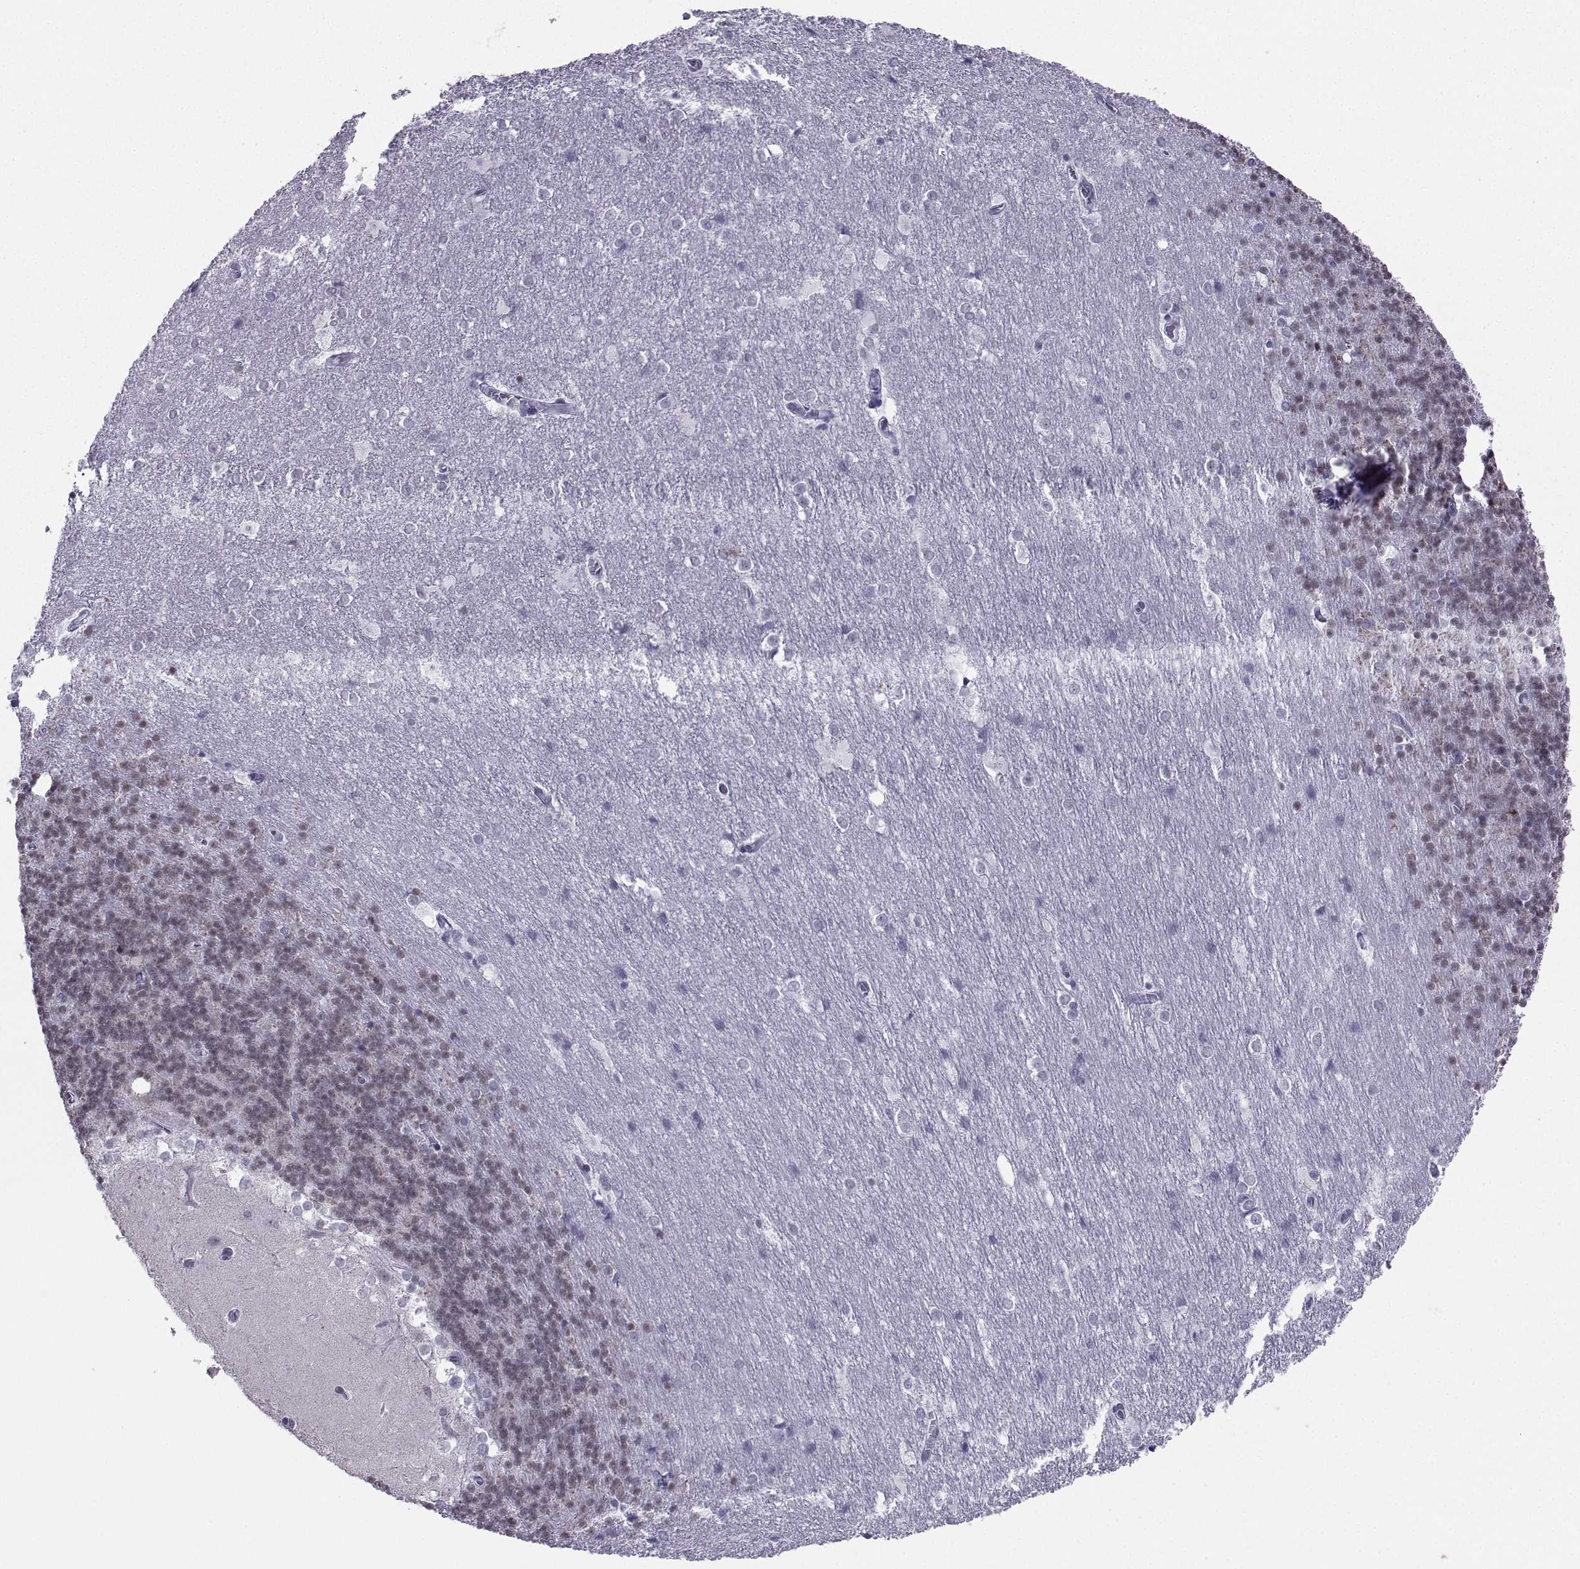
{"staining": {"intensity": "negative", "quantity": "none", "location": "none"}, "tissue": "cerebellum", "cell_type": "Cells in granular layer", "image_type": "normal", "snomed": [{"axis": "morphology", "description": "Normal tissue, NOS"}, {"axis": "topography", "description": "Cerebellum"}], "caption": "Immunohistochemical staining of unremarkable cerebellum exhibits no significant positivity in cells in granular layer.", "gene": "LORICRIN", "patient": {"sex": "female", "age": 19}}